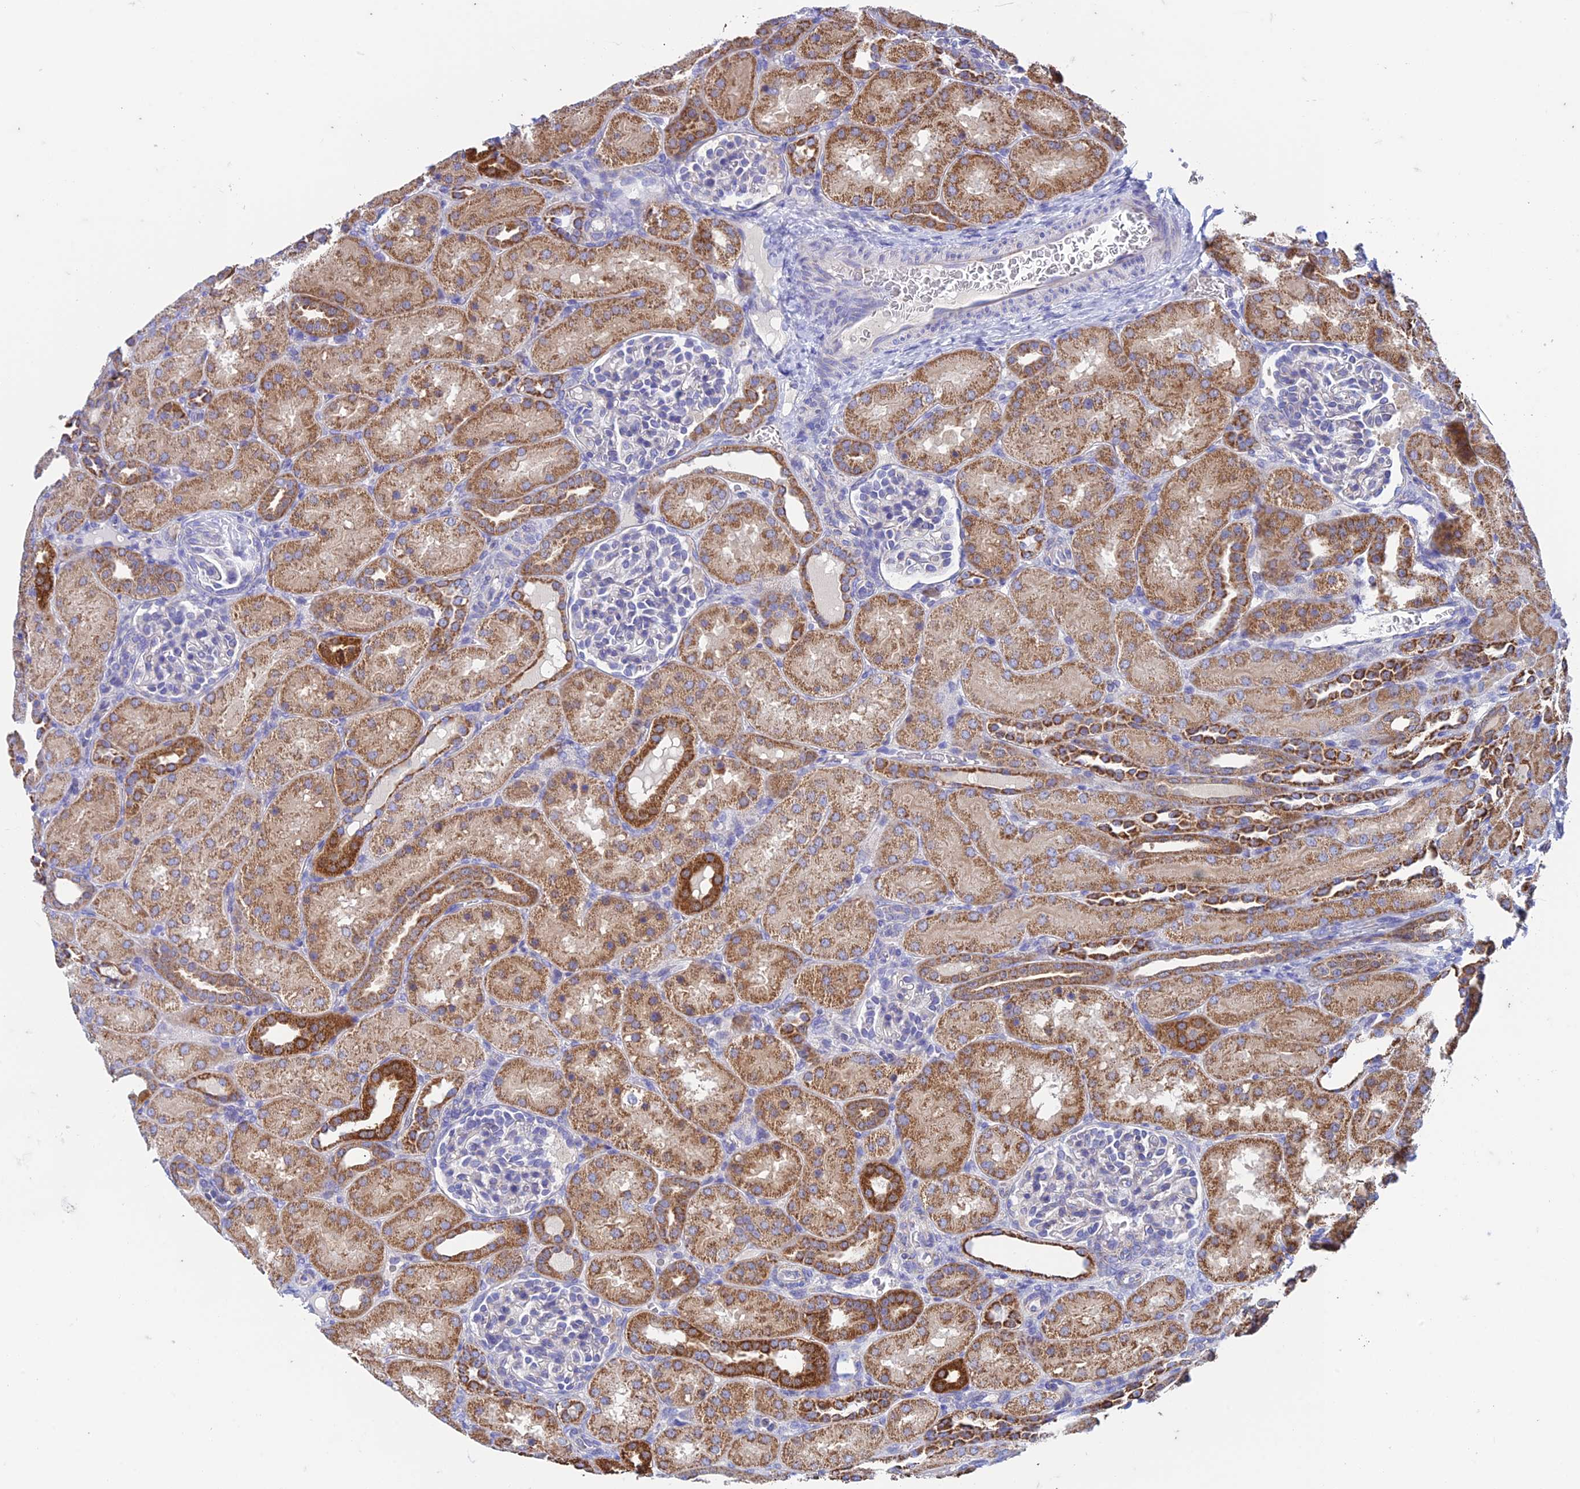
{"staining": {"intensity": "negative", "quantity": "none", "location": "none"}, "tissue": "kidney", "cell_type": "Cells in glomeruli", "image_type": "normal", "snomed": [{"axis": "morphology", "description": "Normal tissue, NOS"}, {"axis": "topography", "description": "Kidney"}], "caption": "The image demonstrates no staining of cells in glomeruli in benign kidney.", "gene": "ZNF181", "patient": {"sex": "male", "age": 1}}